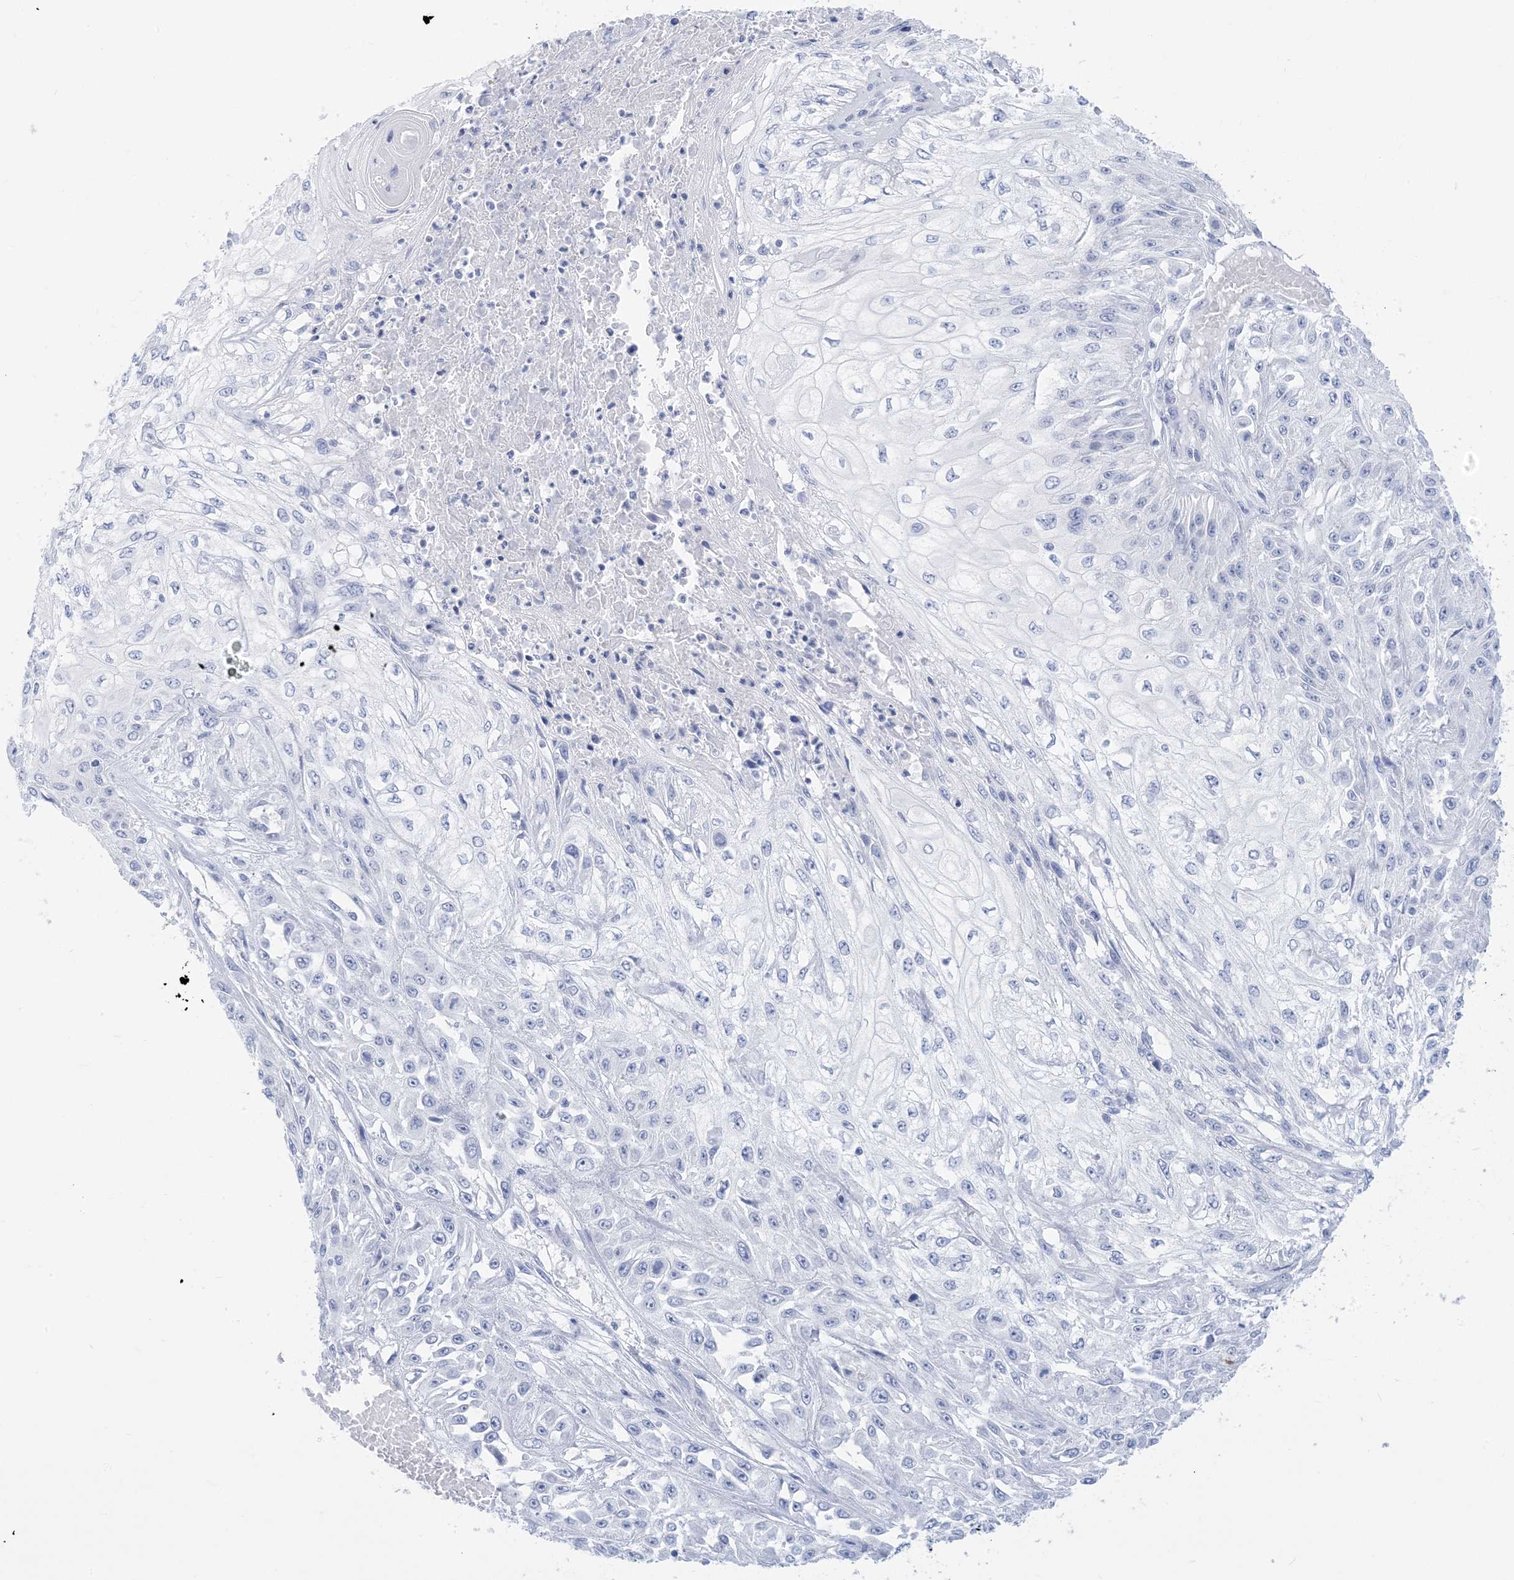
{"staining": {"intensity": "negative", "quantity": "none", "location": "none"}, "tissue": "skin cancer", "cell_type": "Tumor cells", "image_type": "cancer", "snomed": [{"axis": "morphology", "description": "Squamous cell carcinoma, NOS"}, {"axis": "morphology", "description": "Squamous cell carcinoma, metastatic, NOS"}, {"axis": "topography", "description": "Skin"}, {"axis": "topography", "description": "Lymph node"}], "caption": "The micrograph displays no staining of tumor cells in metastatic squamous cell carcinoma (skin).", "gene": "SH3YL1", "patient": {"sex": "male", "age": 75}}